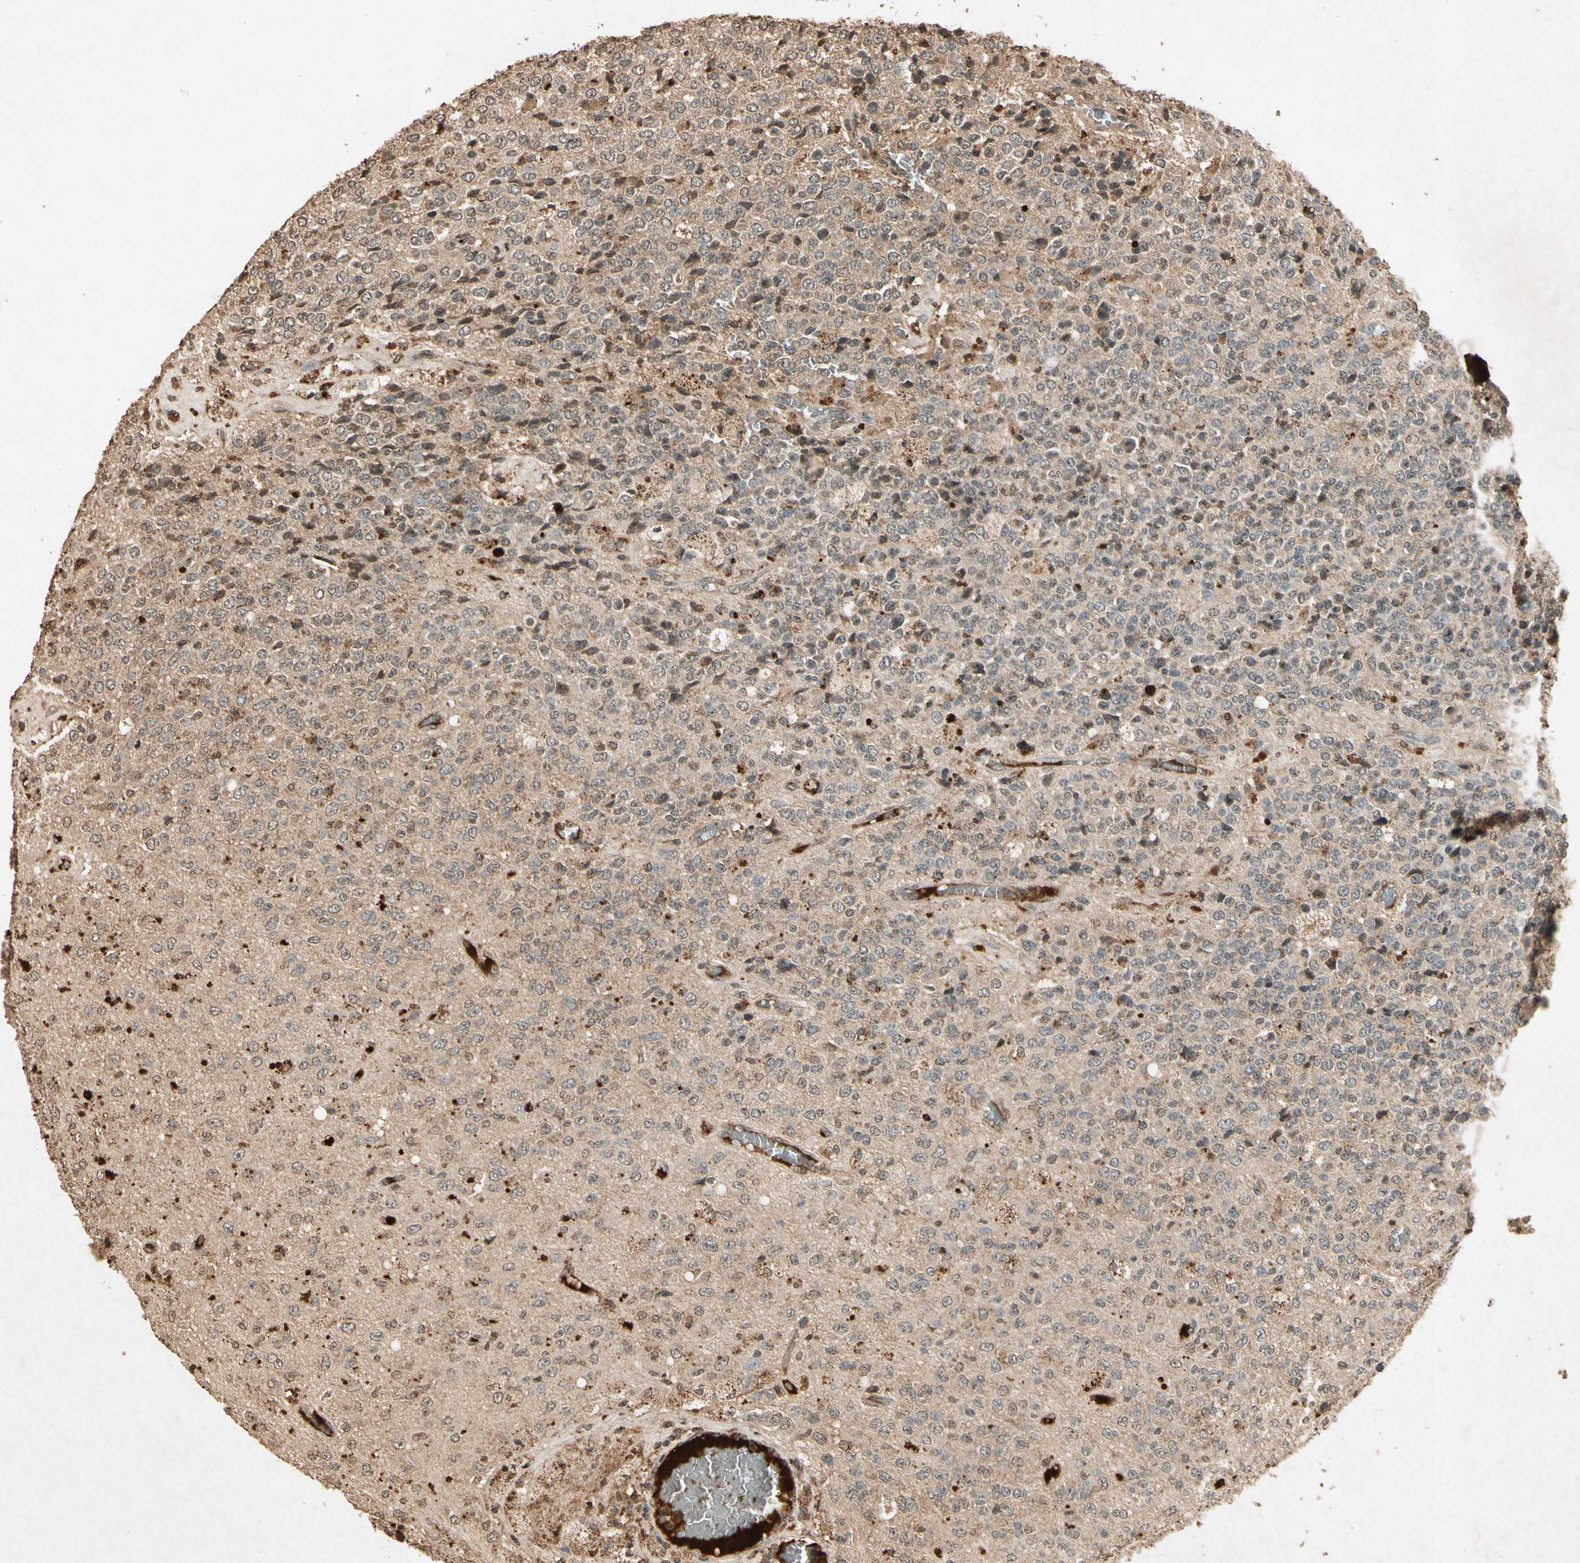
{"staining": {"intensity": "moderate", "quantity": ">75%", "location": "cytoplasmic/membranous"}, "tissue": "glioma", "cell_type": "Tumor cells", "image_type": "cancer", "snomed": [{"axis": "morphology", "description": "Glioma, malignant, High grade"}, {"axis": "topography", "description": "pancreas cauda"}], "caption": "A high-resolution image shows immunohistochemistry (IHC) staining of glioma, which demonstrates moderate cytoplasmic/membranous staining in approximately >75% of tumor cells.", "gene": "GC", "patient": {"sex": "male", "age": 60}}